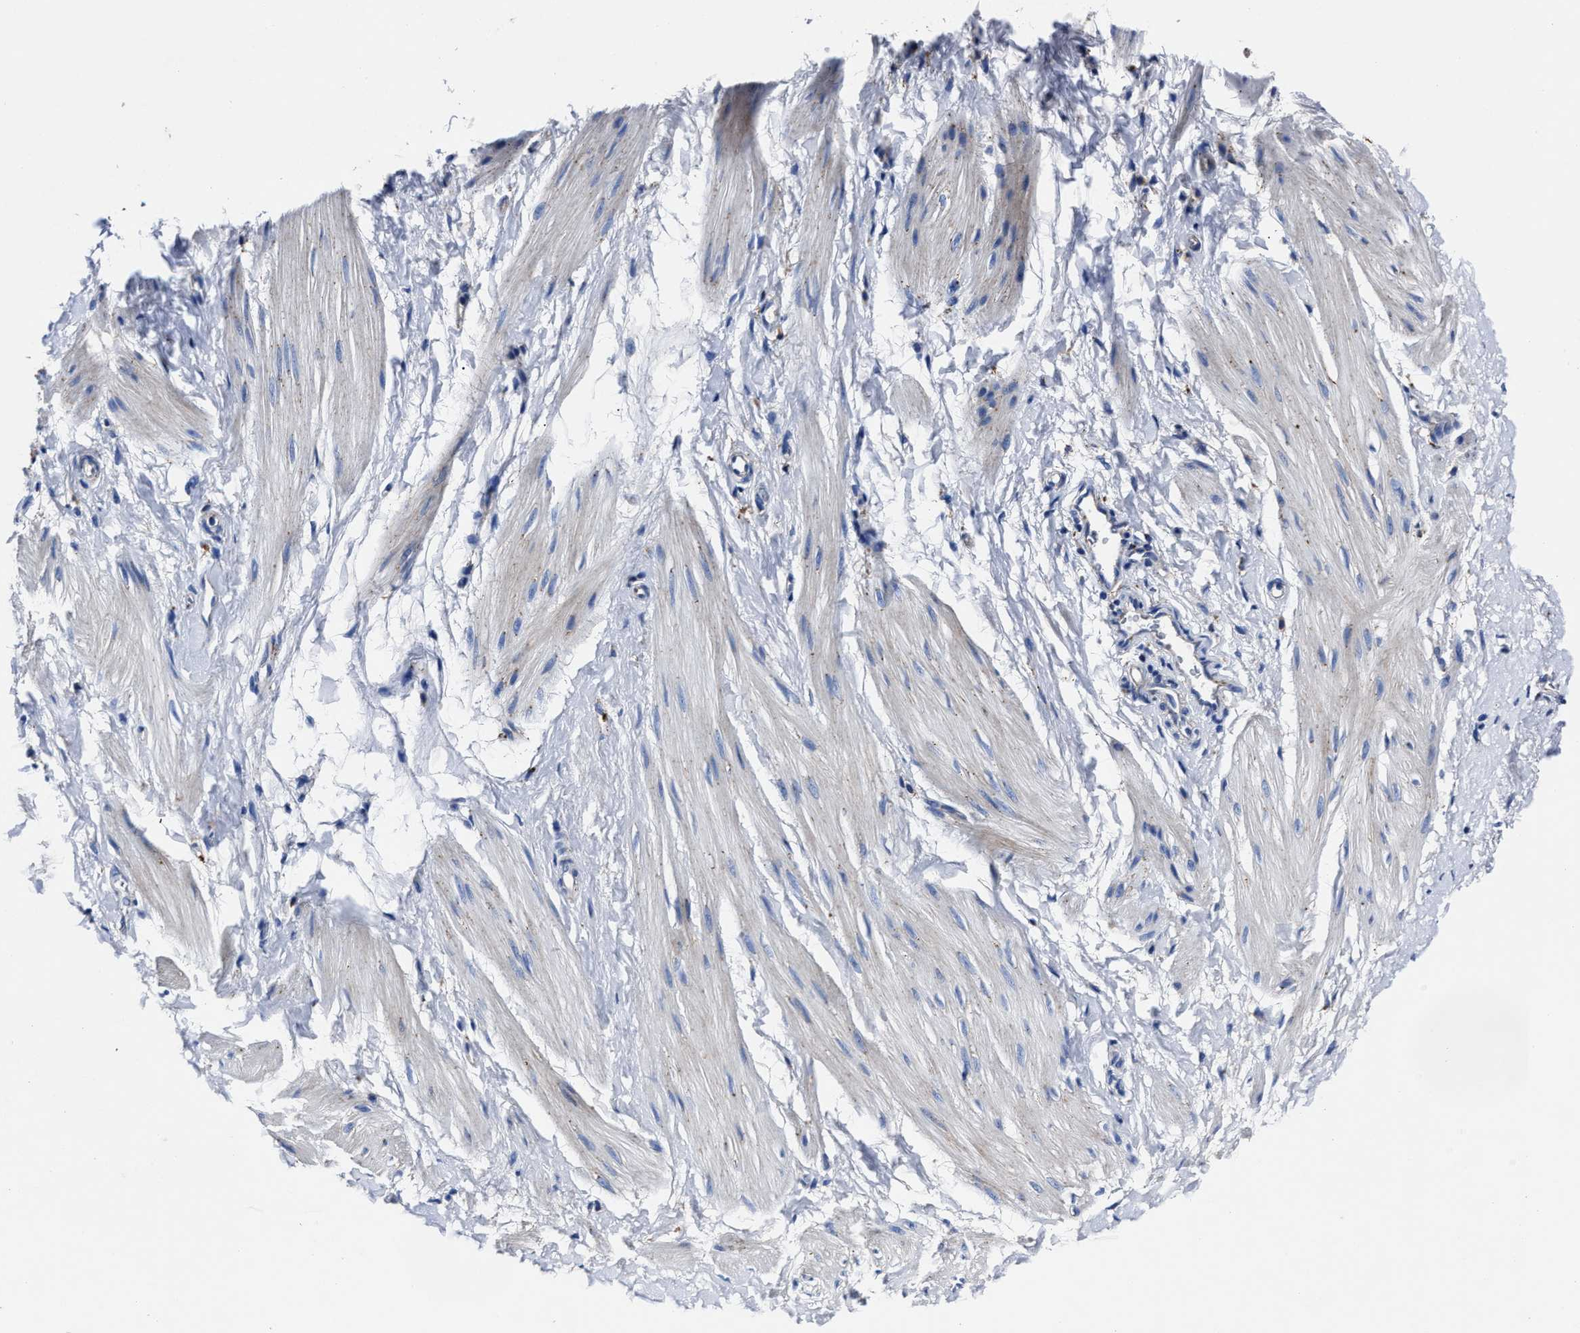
{"staining": {"intensity": "negative", "quantity": "none", "location": "none"}, "tissue": "smooth muscle", "cell_type": "Smooth muscle cells", "image_type": "normal", "snomed": [{"axis": "morphology", "description": "Normal tissue, NOS"}, {"axis": "topography", "description": "Smooth muscle"}], "caption": "This is a image of IHC staining of benign smooth muscle, which shows no positivity in smooth muscle cells.", "gene": "LAMTOR4", "patient": {"sex": "male", "age": 16}}